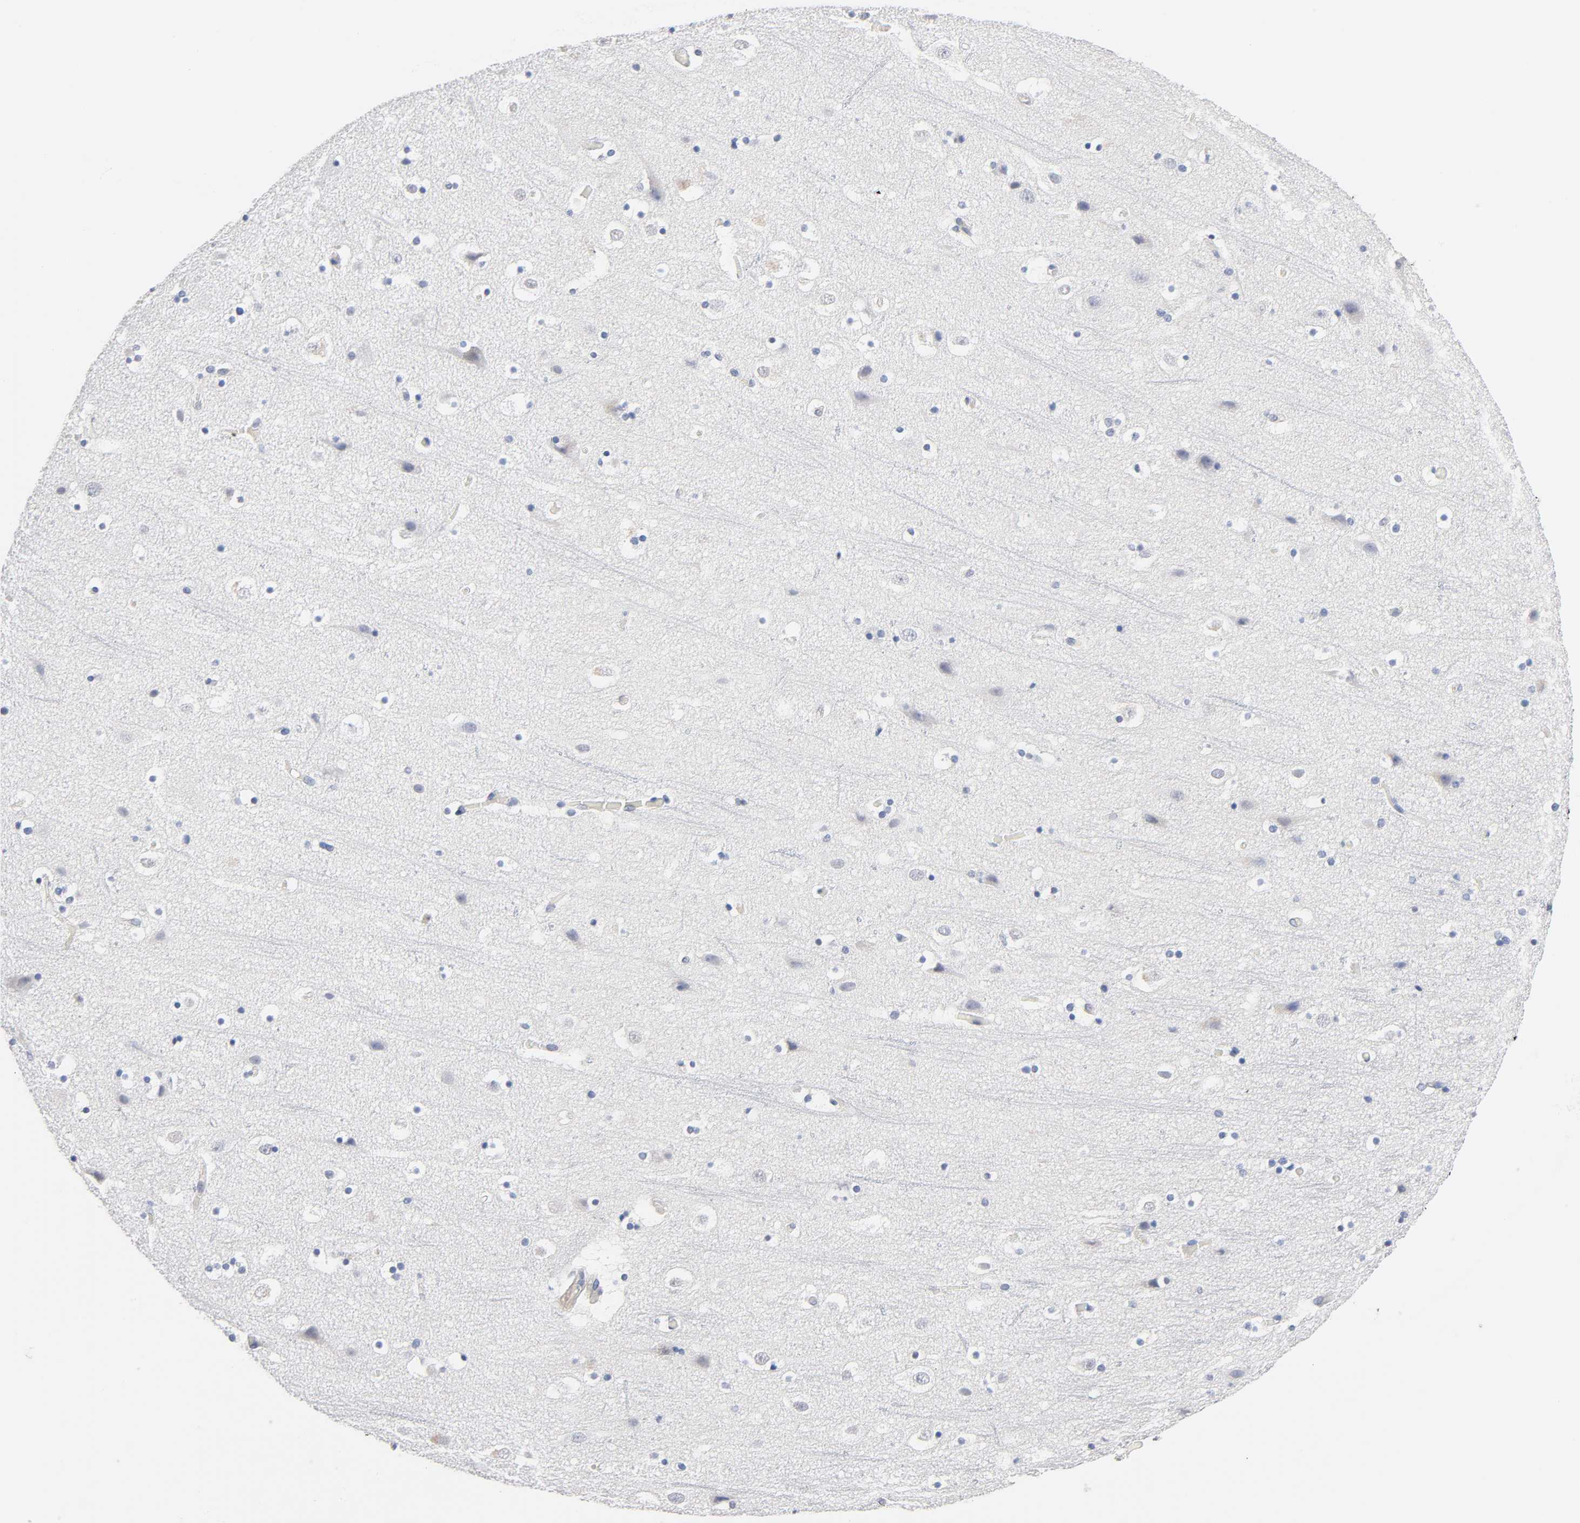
{"staining": {"intensity": "negative", "quantity": "none", "location": "none"}, "tissue": "cerebral cortex", "cell_type": "Endothelial cells", "image_type": "normal", "snomed": [{"axis": "morphology", "description": "Normal tissue, NOS"}, {"axis": "topography", "description": "Cerebral cortex"}], "caption": "An IHC image of benign cerebral cortex is shown. There is no staining in endothelial cells of cerebral cortex.", "gene": "MALT1", "patient": {"sex": "male", "age": 45}}